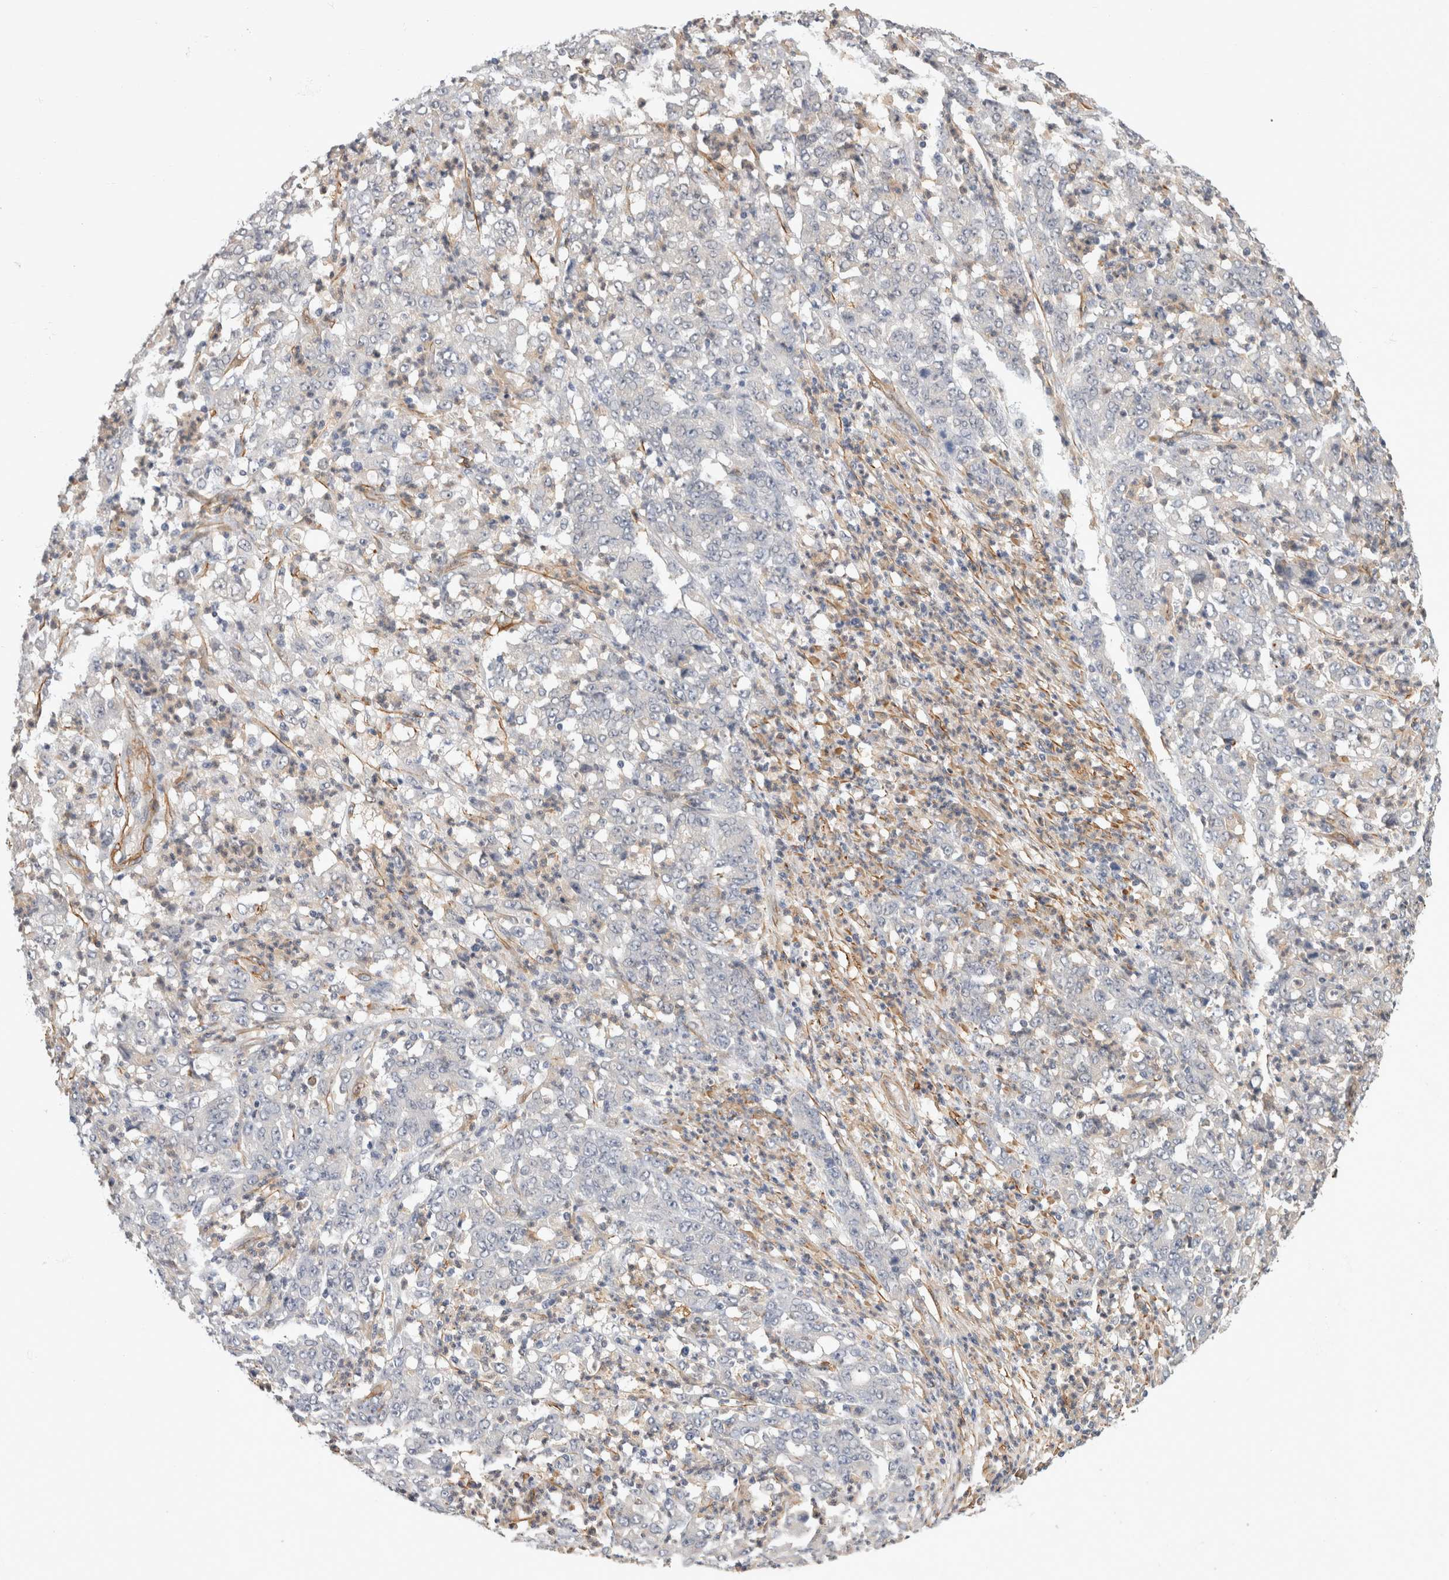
{"staining": {"intensity": "negative", "quantity": "none", "location": "none"}, "tissue": "stomach cancer", "cell_type": "Tumor cells", "image_type": "cancer", "snomed": [{"axis": "morphology", "description": "Adenocarcinoma, NOS"}, {"axis": "topography", "description": "Stomach, lower"}], "caption": "IHC of adenocarcinoma (stomach) exhibits no staining in tumor cells.", "gene": "PGM1", "patient": {"sex": "female", "age": 71}}